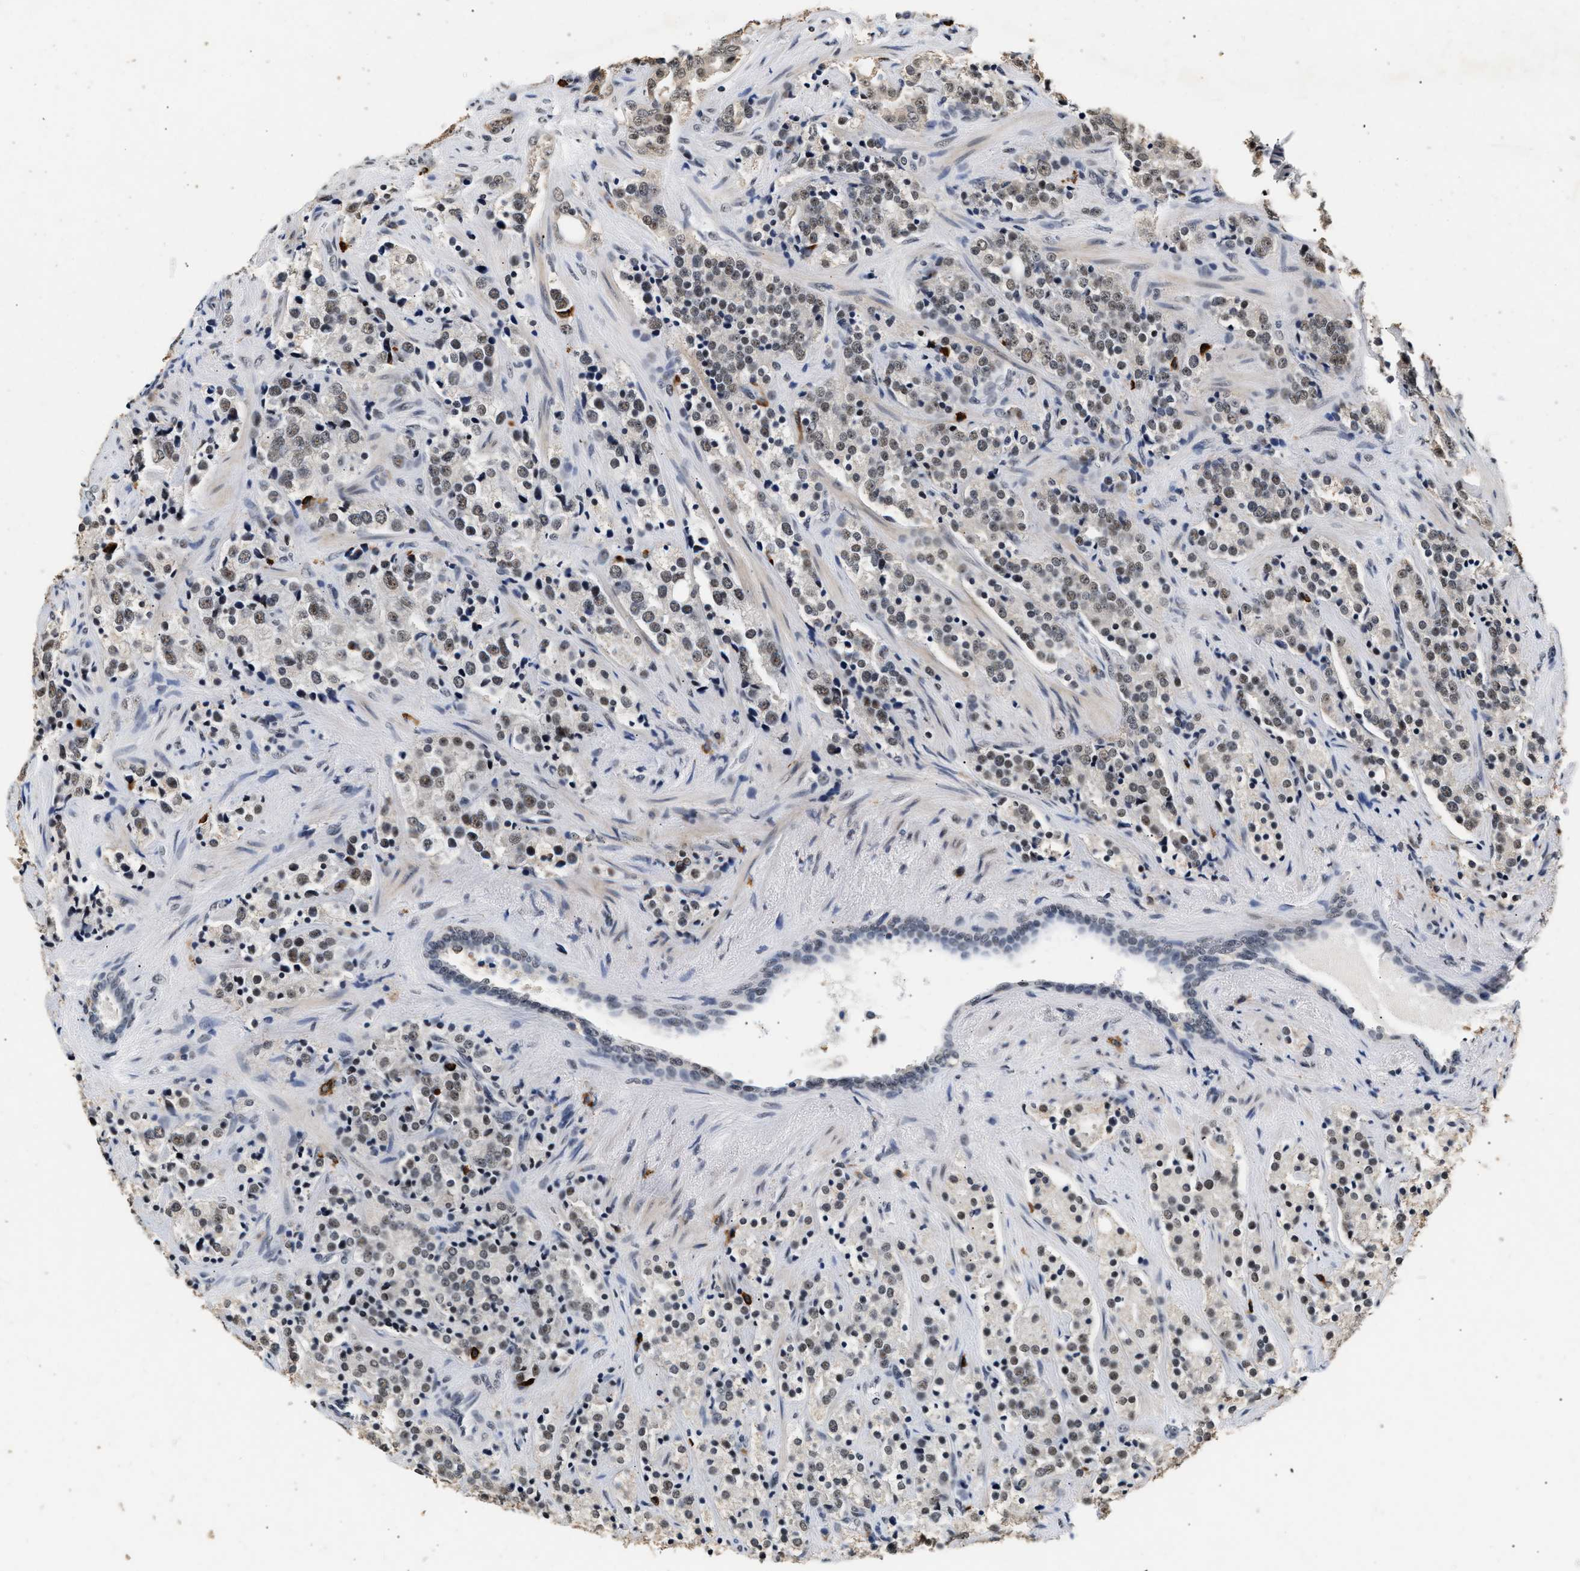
{"staining": {"intensity": "weak", "quantity": ">75%", "location": "nuclear"}, "tissue": "prostate cancer", "cell_type": "Tumor cells", "image_type": "cancer", "snomed": [{"axis": "morphology", "description": "Adenocarcinoma, High grade"}, {"axis": "topography", "description": "Prostate"}], "caption": "Immunohistochemistry (IHC) (DAB) staining of human prostate cancer displays weak nuclear protein staining in about >75% of tumor cells.", "gene": "THOC1", "patient": {"sex": "male", "age": 71}}